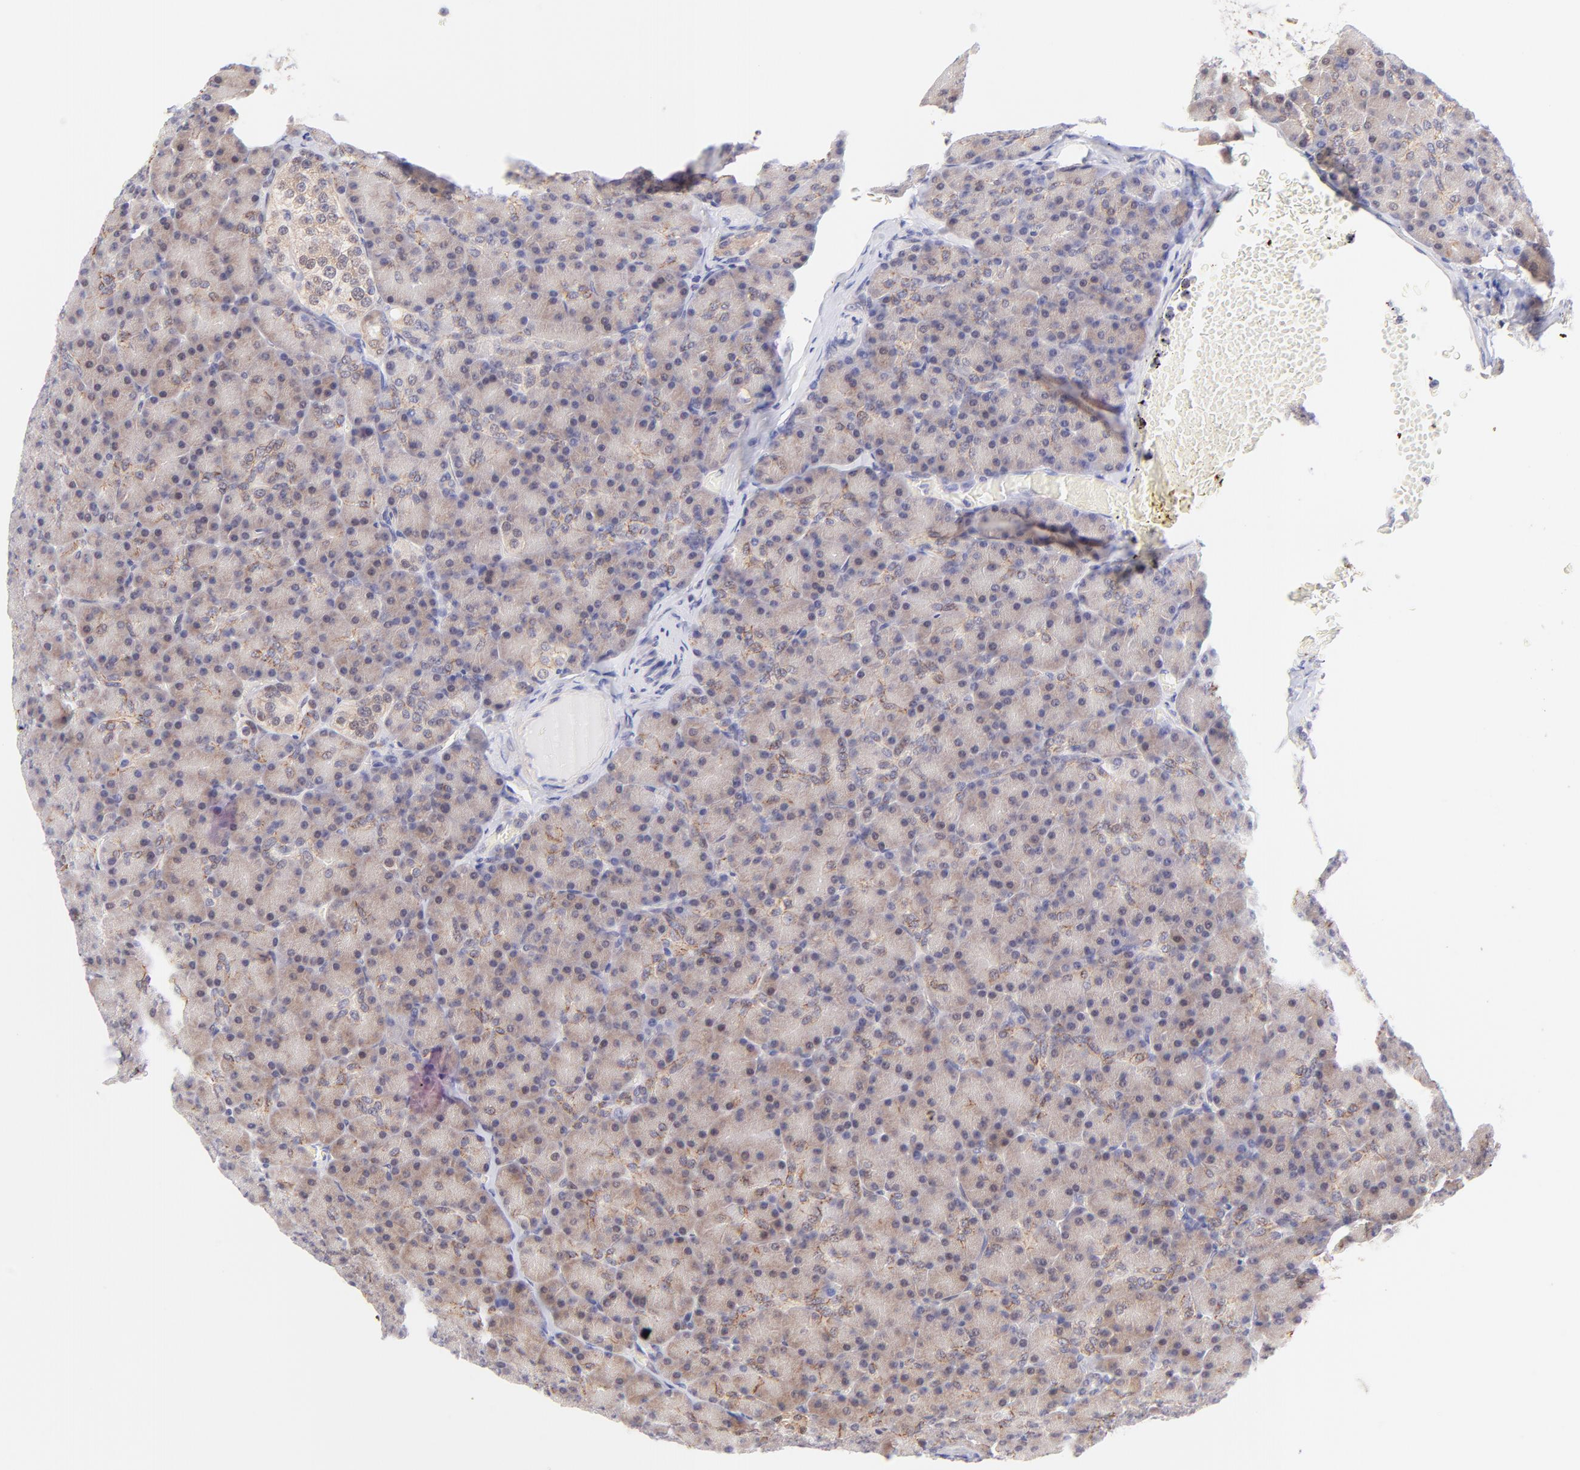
{"staining": {"intensity": "weak", "quantity": ">75%", "location": "cytoplasmic/membranous"}, "tissue": "pancreas", "cell_type": "Exocrine glandular cells", "image_type": "normal", "snomed": [{"axis": "morphology", "description": "Normal tissue, NOS"}, {"axis": "topography", "description": "Pancreas"}], "caption": "Immunohistochemical staining of unremarkable human pancreas shows >75% levels of weak cytoplasmic/membranous protein staining in approximately >75% of exocrine glandular cells. The staining was performed using DAB (3,3'-diaminobenzidine) to visualize the protein expression in brown, while the nuclei were stained in blue with hematoxylin (Magnification: 20x).", "gene": "PBDC1", "patient": {"sex": "female", "age": 43}}